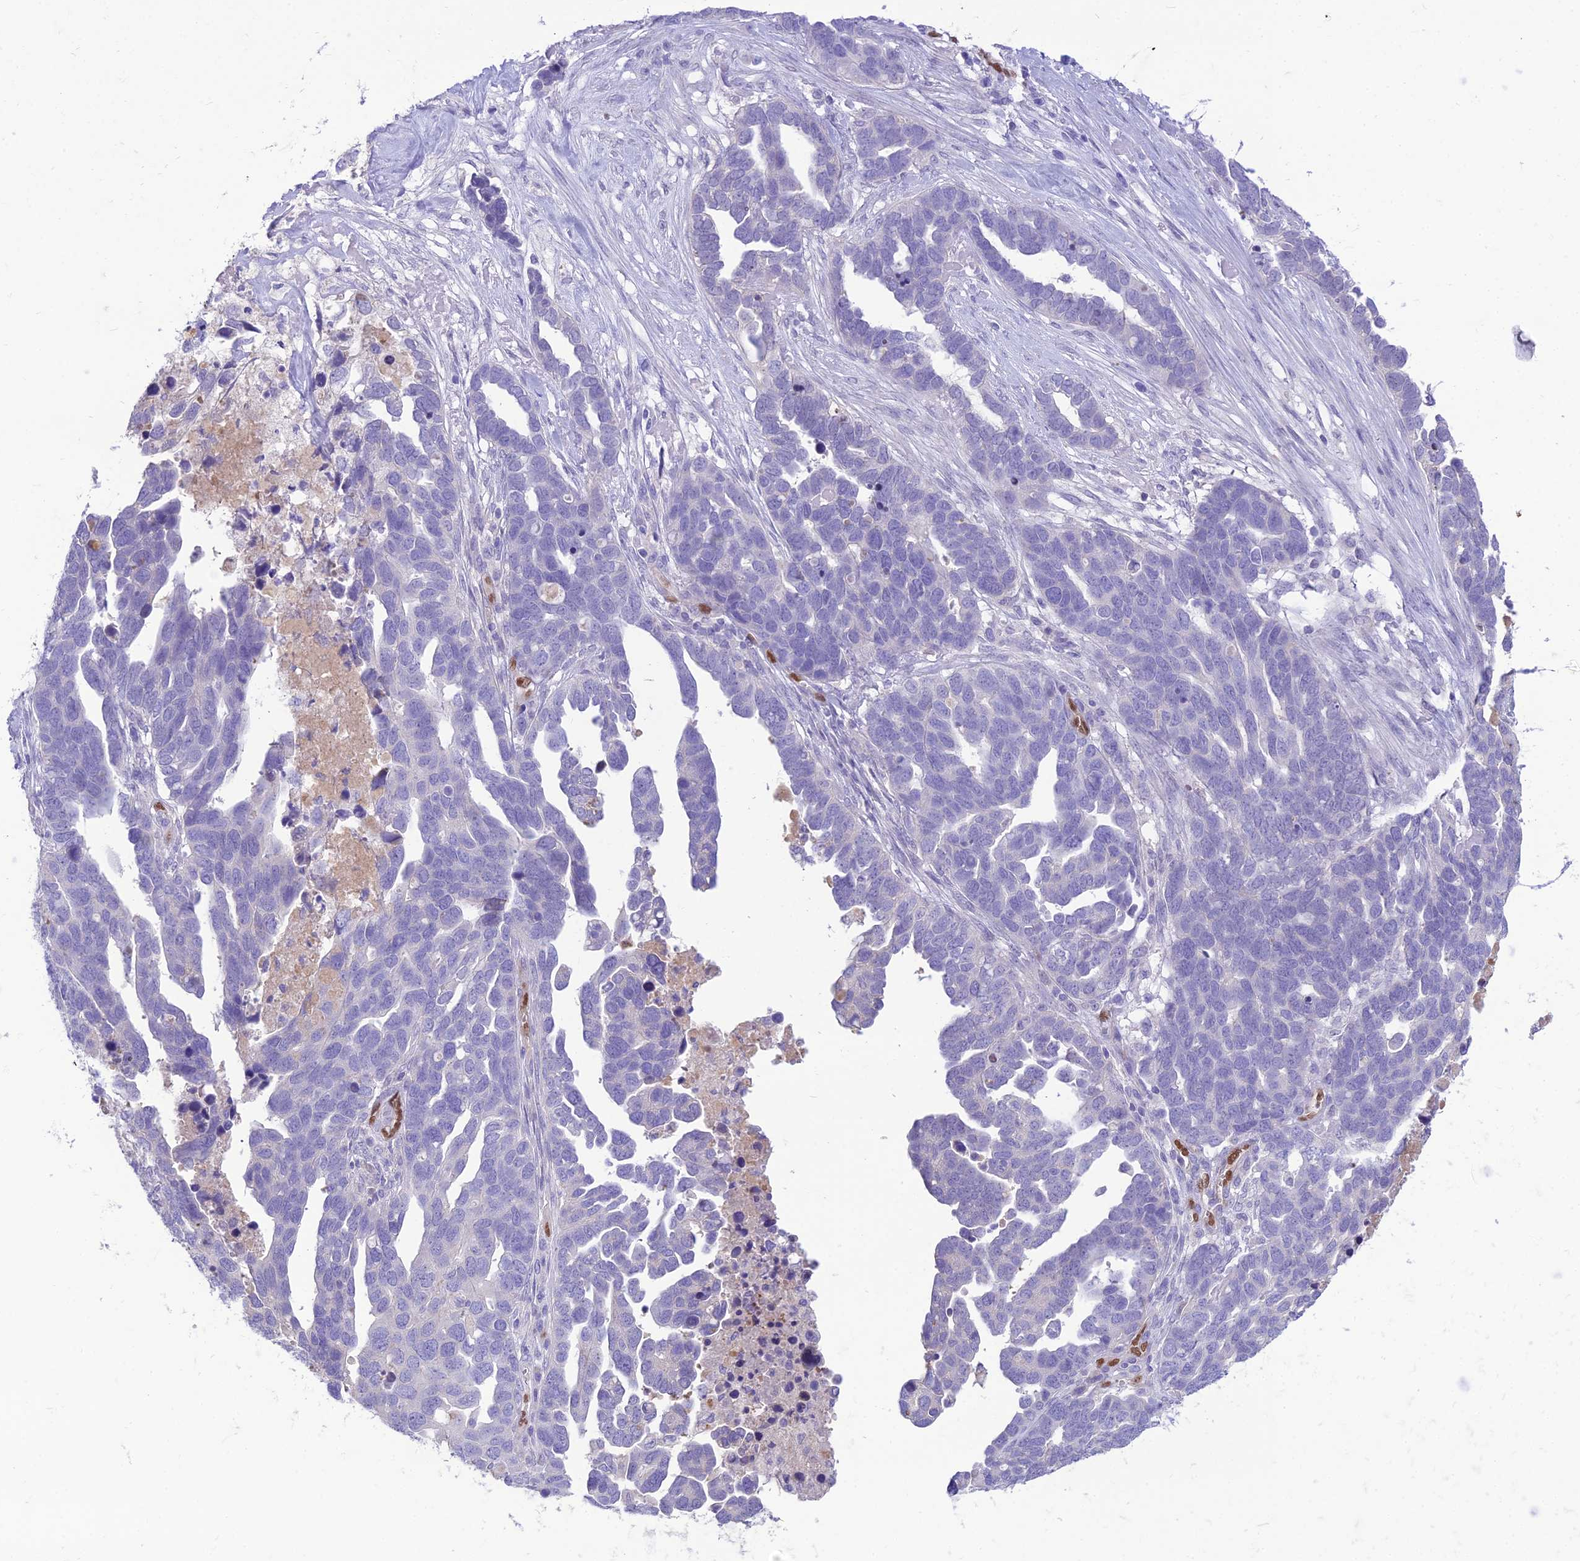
{"staining": {"intensity": "negative", "quantity": "none", "location": "none"}, "tissue": "ovarian cancer", "cell_type": "Tumor cells", "image_type": "cancer", "snomed": [{"axis": "morphology", "description": "Cystadenocarcinoma, serous, NOS"}, {"axis": "topography", "description": "Ovary"}], "caption": "The image displays no staining of tumor cells in ovarian cancer.", "gene": "NOVA2", "patient": {"sex": "female", "age": 54}}